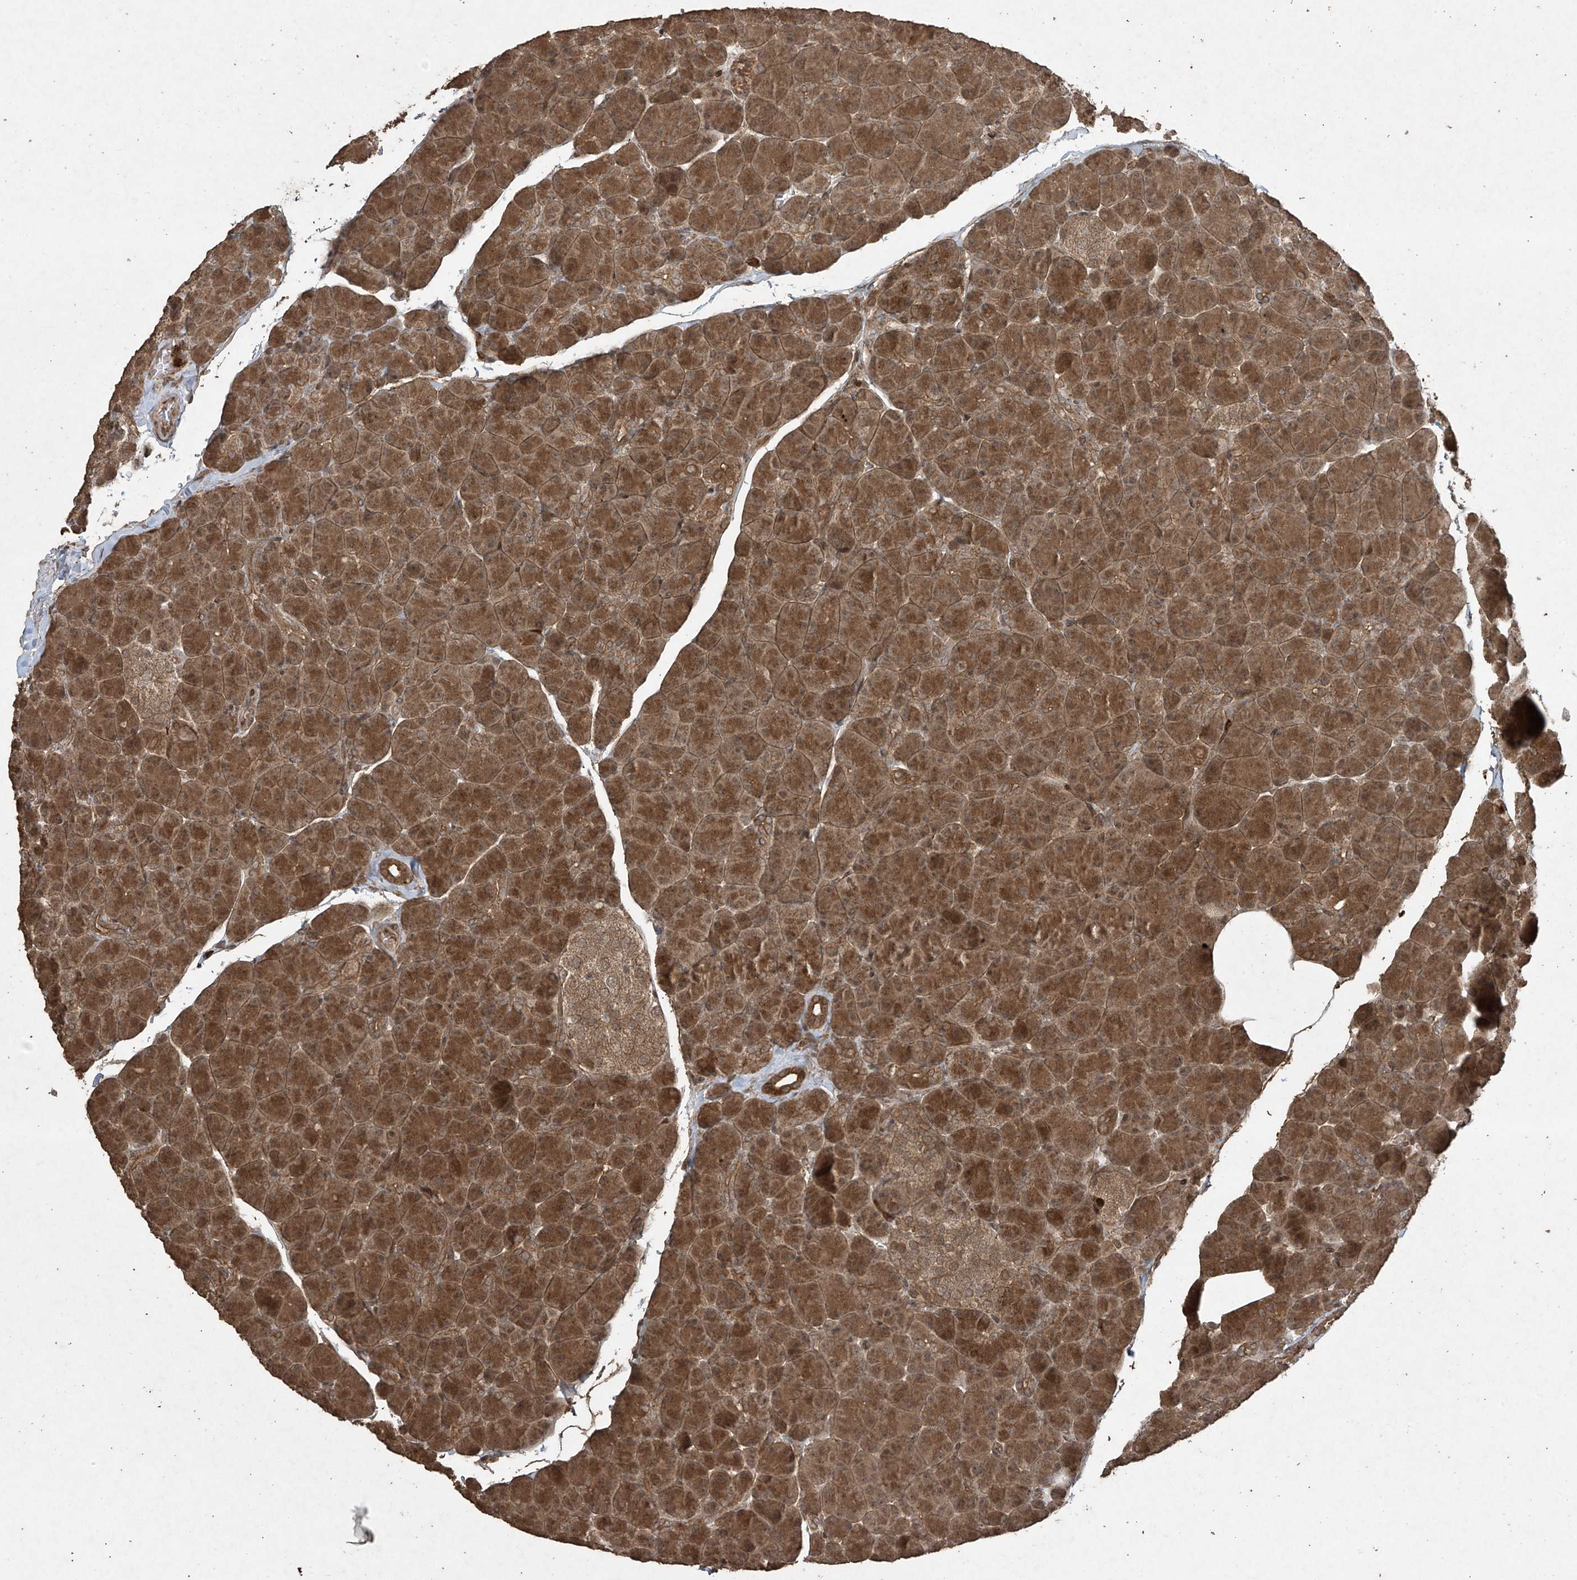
{"staining": {"intensity": "strong", "quantity": ">75%", "location": "cytoplasmic/membranous"}, "tissue": "pancreas", "cell_type": "Exocrine glandular cells", "image_type": "normal", "snomed": [{"axis": "morphology", "description": "Normal tissue, NOS"}, {"axis": "topography", "description": "Pancreas"}], "caption": "DAB immunohistochemical staining of benign human pancreas reveals strong cytoplasmic/membranous protein positivity in about >75% of exocrine glandular cells.", "gene": "PGPEP1", "patient": {"sex": "female", "age": 43}}